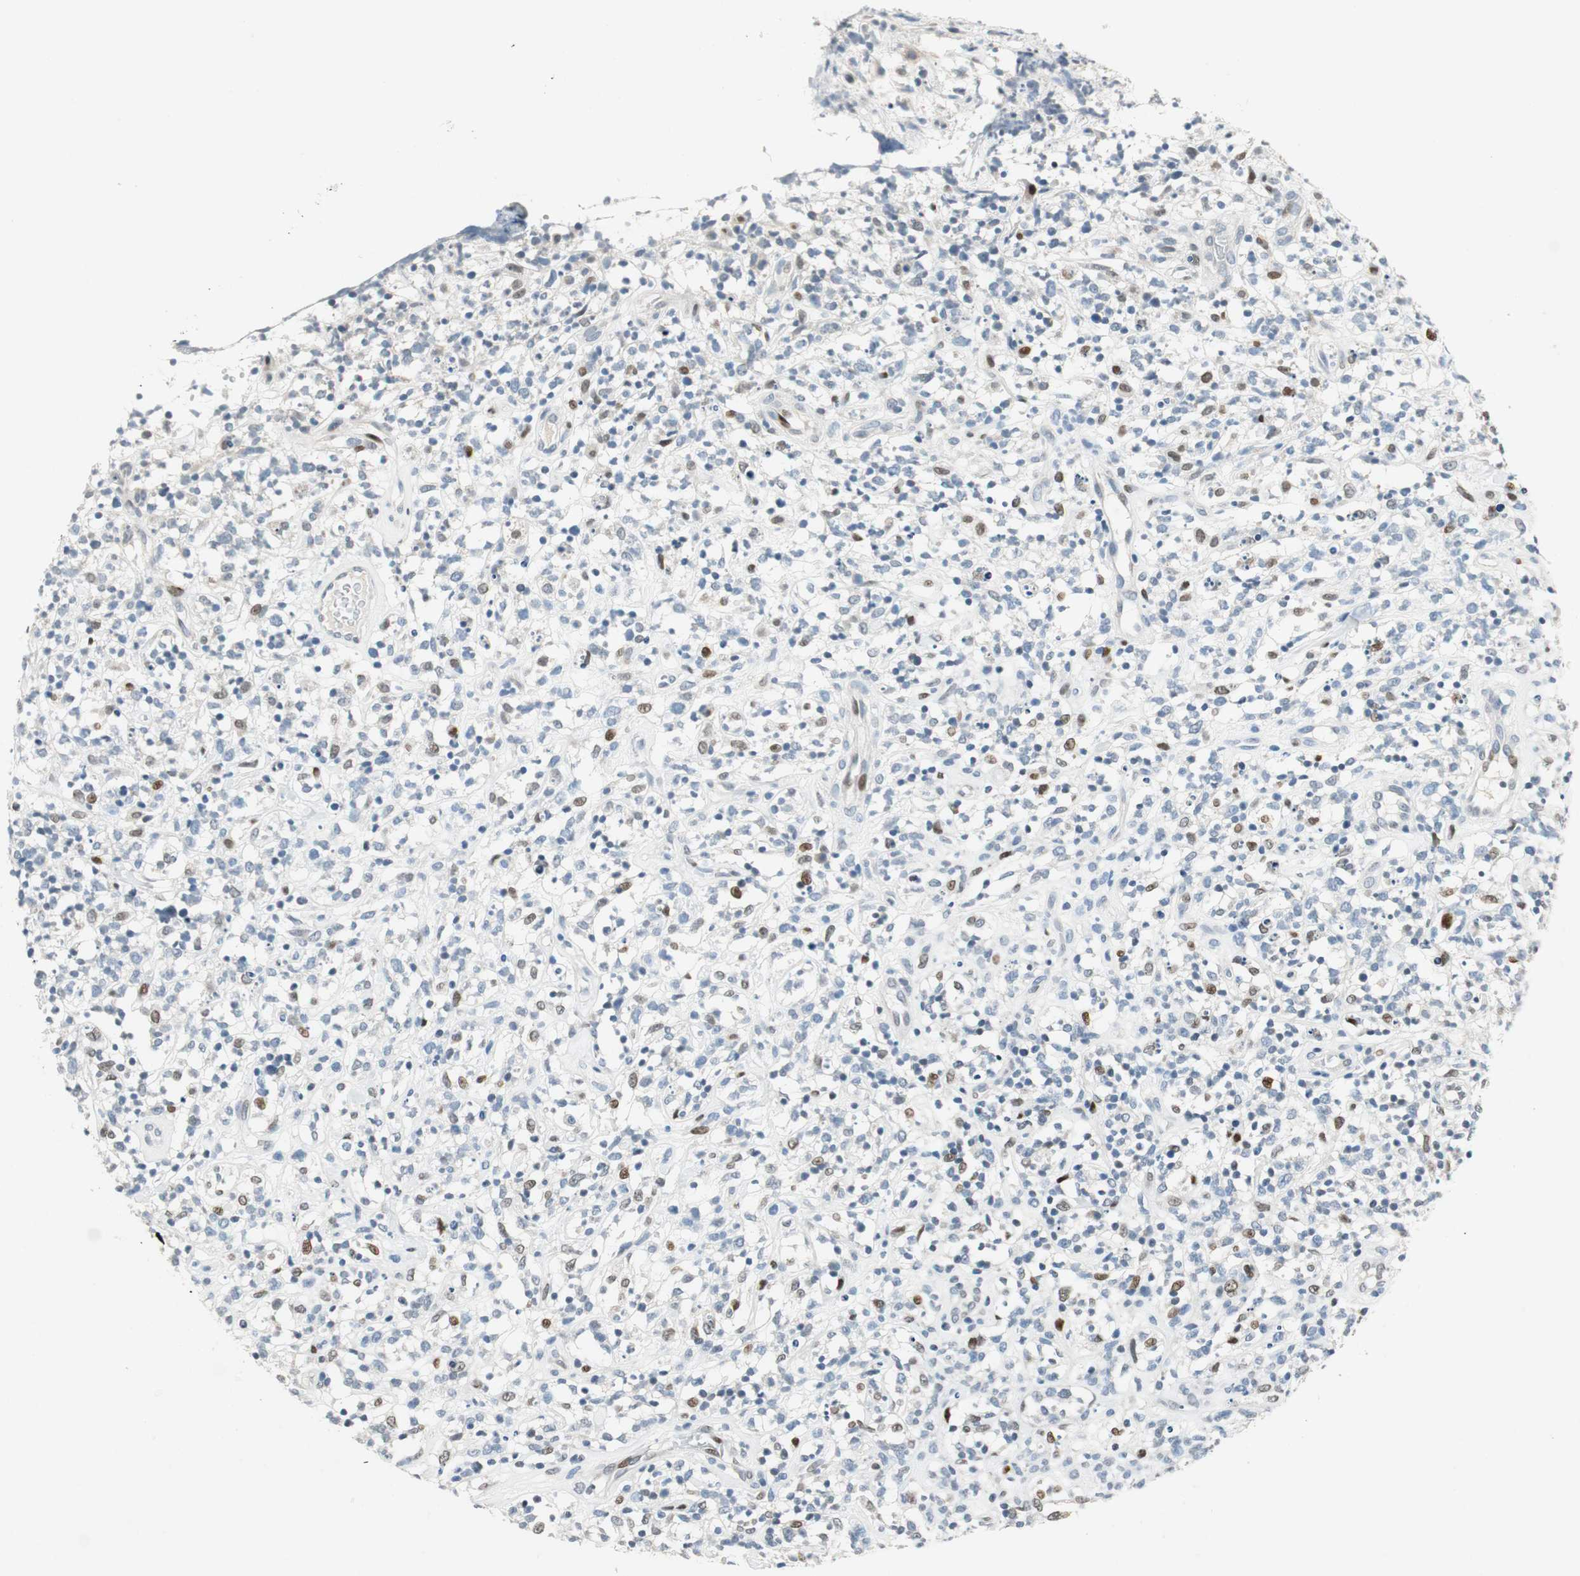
{"staining": {"intensity": "moderate", "quantity": "<25%", "location": "nuclear"}, "tissue": "lymphoma", "cell_type": "Tumor cells", "image_type": "cancer", "snomed": [{"axis": "morphology", "description": "Malignant lymphoma, non-Hodgkin's type, High grade"}, {"axis": "topography", "description": "Lymph node"}], "caption": "Immunohistochemistry (IHC) (DAB (3,3'-diaminobenzidine)) staining of lymphoma exhibits moderate nuclear protein expression in approximately <25% of tumor cells.", "gene": "AJUBA", "patient": {"sex": "female", "age": 73}}